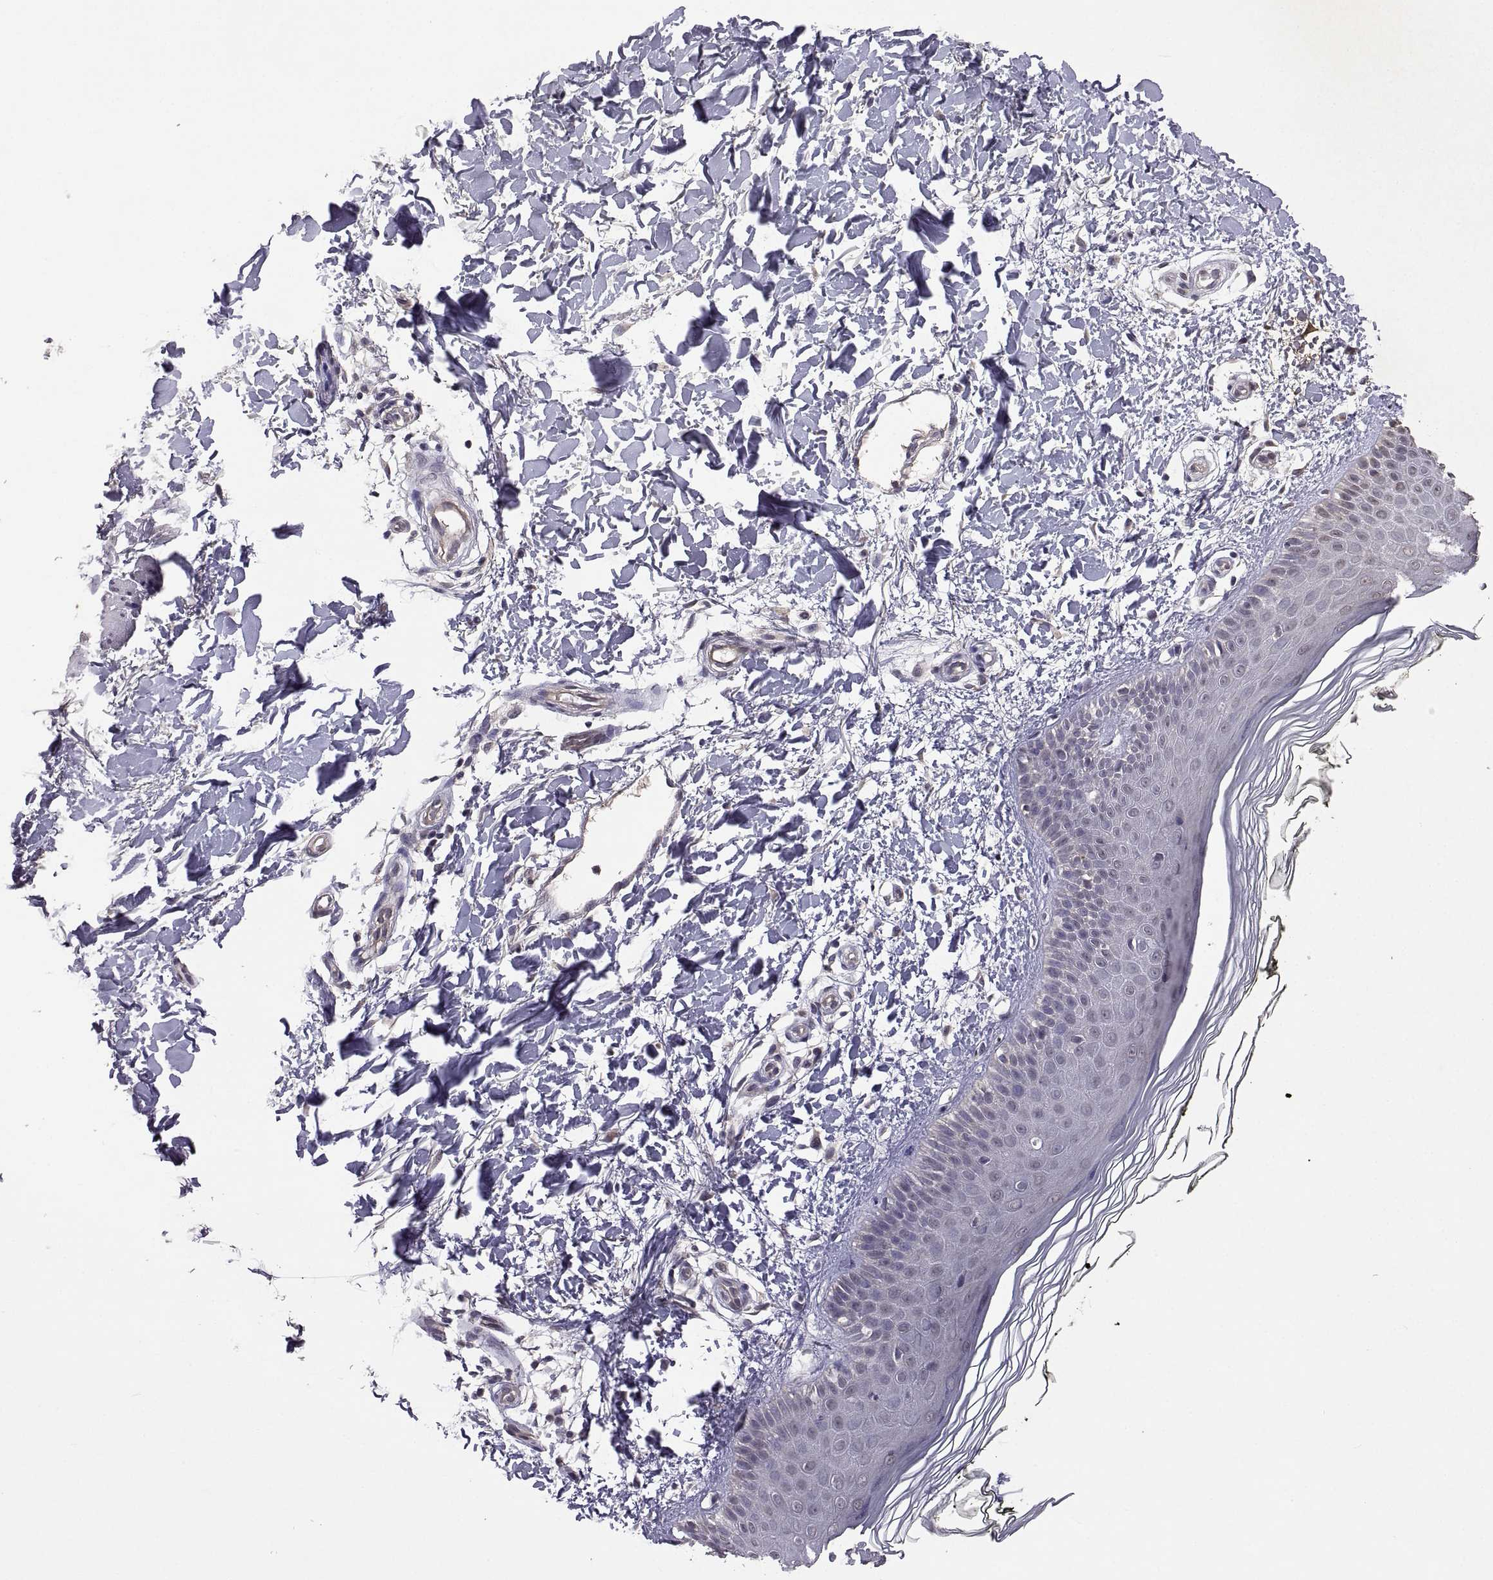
{"staining": {"intensity": "negative", "quantity": "none", "location": "none"}, "tissue": "skin", "cell_type": "Fibroblasts", "image_type": "normal", "snomed": [{"axis": "morphology", "description": "Normal tissue, NOS"}, {"axis": "topography", "description": "Skin"}], "caption": "The photomicrograph displays no staining of fibroblasts in normal skin. (Brightfield microscopy of DAB (3,3'-diaminobenzidine) IHC at high magnification).", "gene": "LAMA1", "patient": {"sex": "female", "age": 62}}